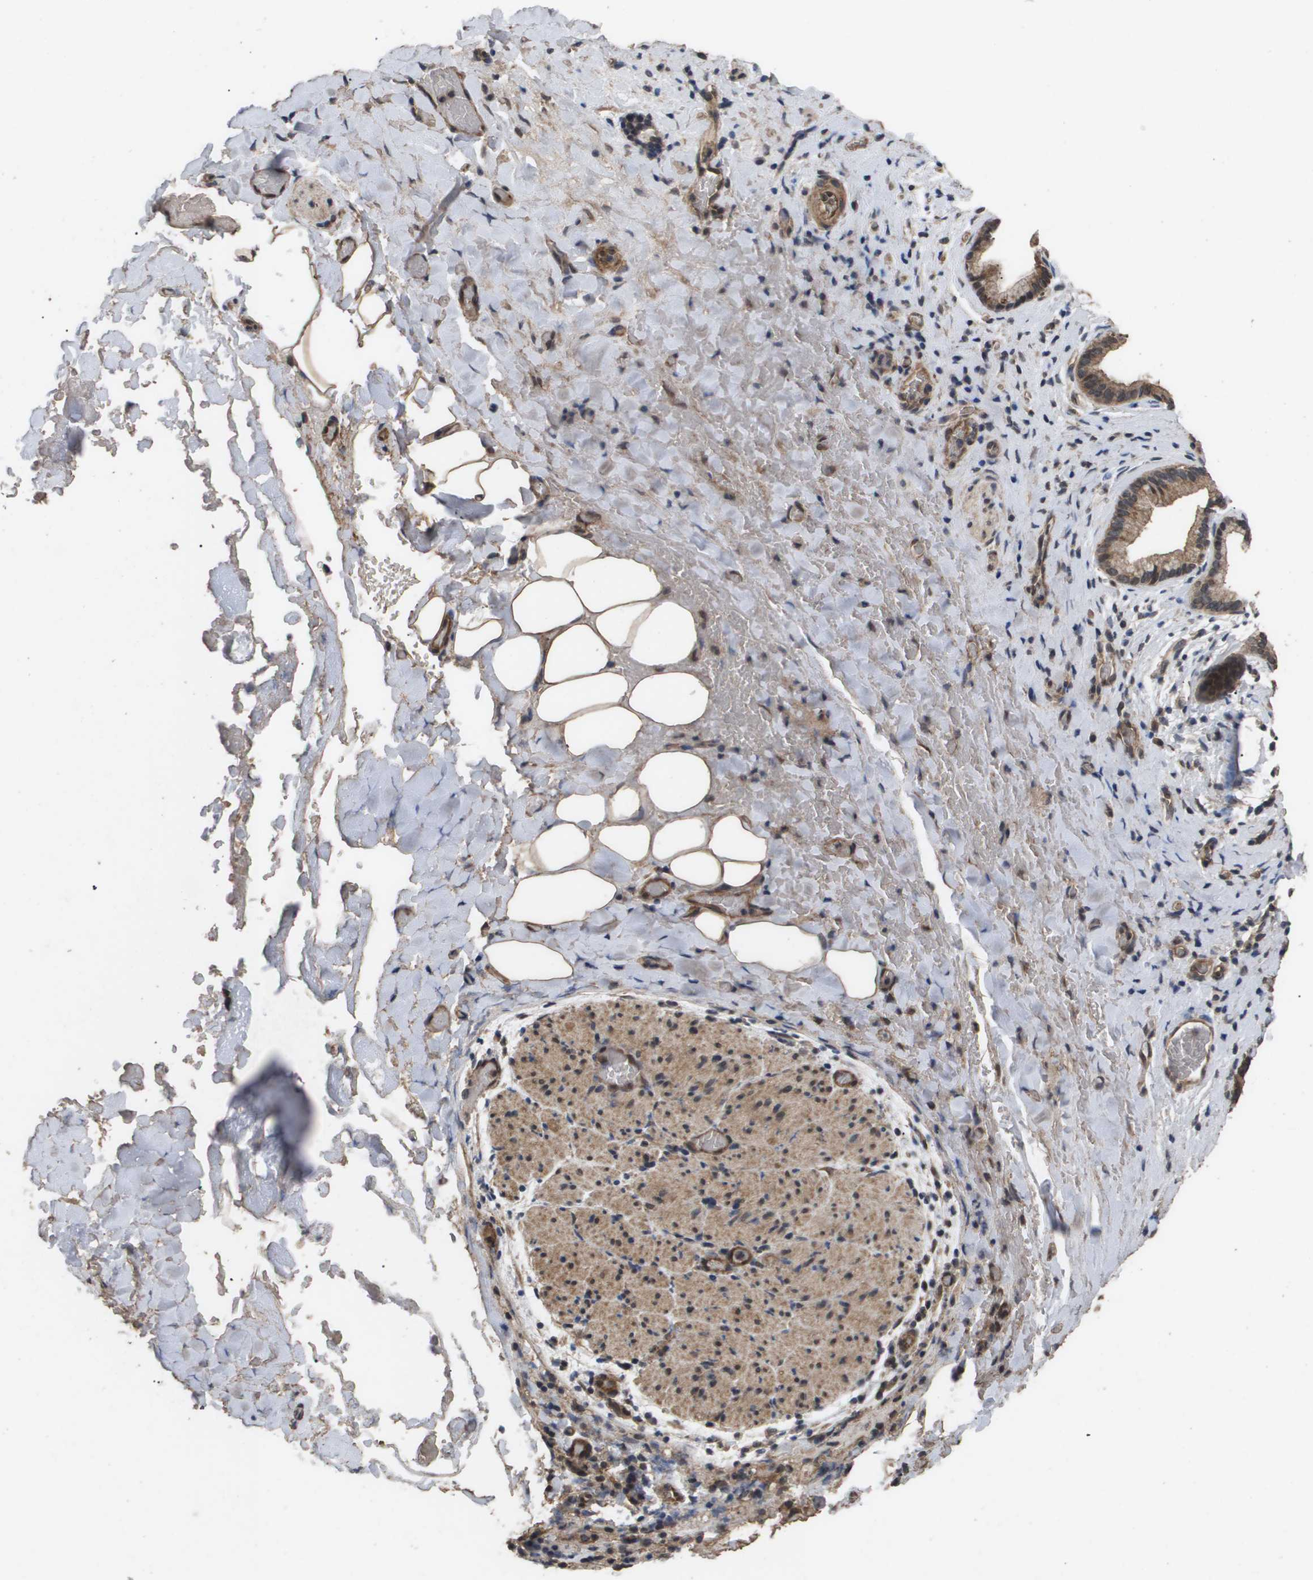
{"staining": {"intensity": "moderate", "quantity": ">75%", "location": "cytoplasmic/membranous"}, "tissue": "liver cancer", "cell_type": "Tumor cells", "image_type": "cancer", "snomed": [{"axis": "morphology", "description": "Cholangiocarcinoma"}, {"axis": "topography", "description": "Liver"}], "caption": "Immunohistochemistry histopathology image of neoplastic tissue: liver cancer (cholangiocarcinoma) stained using immunohistochemistry (IHC) displays medium levels of moderate protein expression localized specifically in the cytoplasmic/membranous of tumor cells, appearing as a cytoplasmic/membranous brown color.", "gene": "CUL5", "patient": {"sex": "female", "age": 55}}